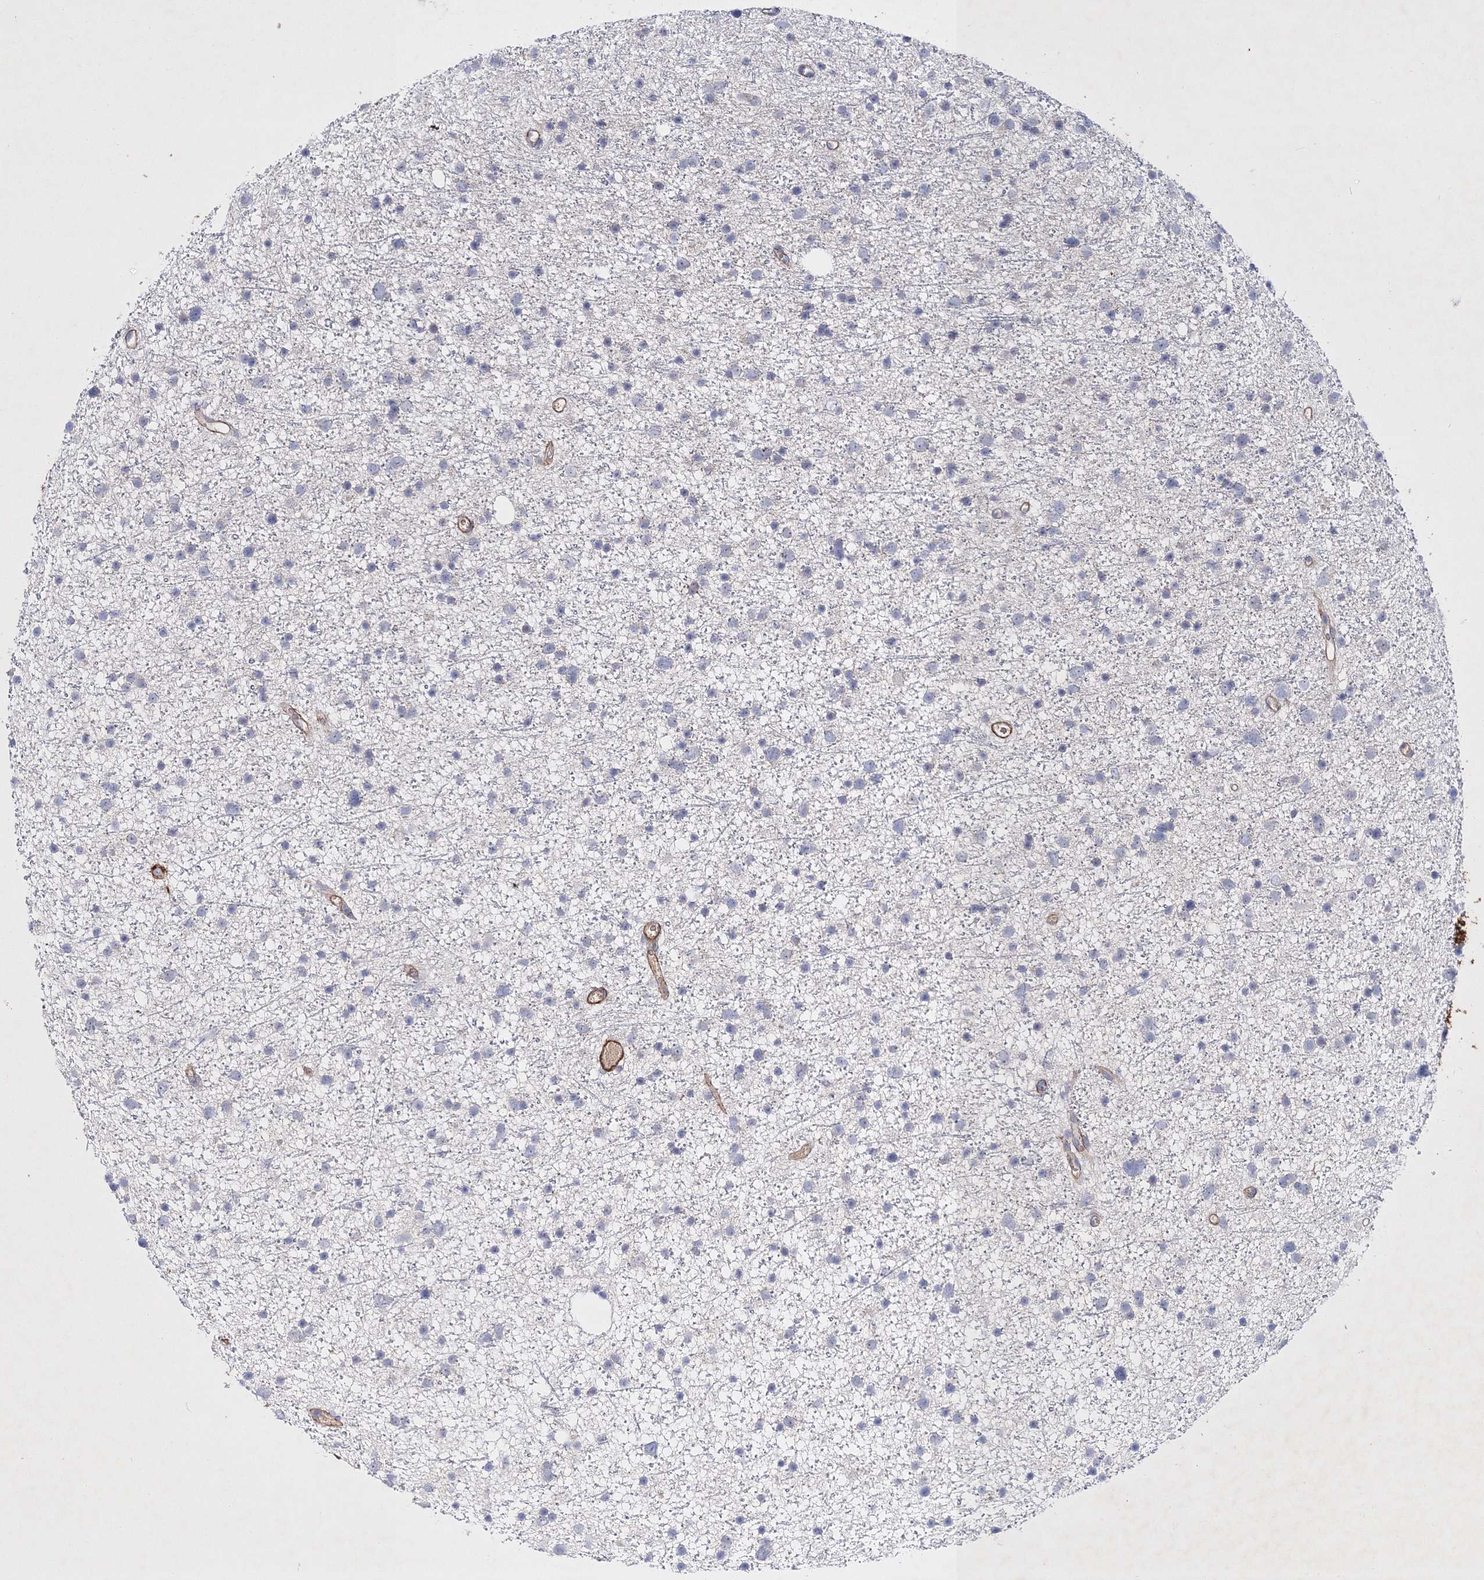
{"staining": {"intensity": "negative", "quantity": "none", "location": "none"}, "tissue": "glioma", "cell_type": "Tumor cells", "image_type": "cancer", "snomed": [{"axis": "morphology", "description": "Glioma, malignant, Low grade"}, {"axis": "topography", "description": "Cerebral cortex"}], "caption": "An image of human glioma is negative for staining in tumor cells. (Immunohistochemistry, brightfield microscopy, high magnification).", "gene": "RTN2", "patient": {"sex": "female", "age": 39}}